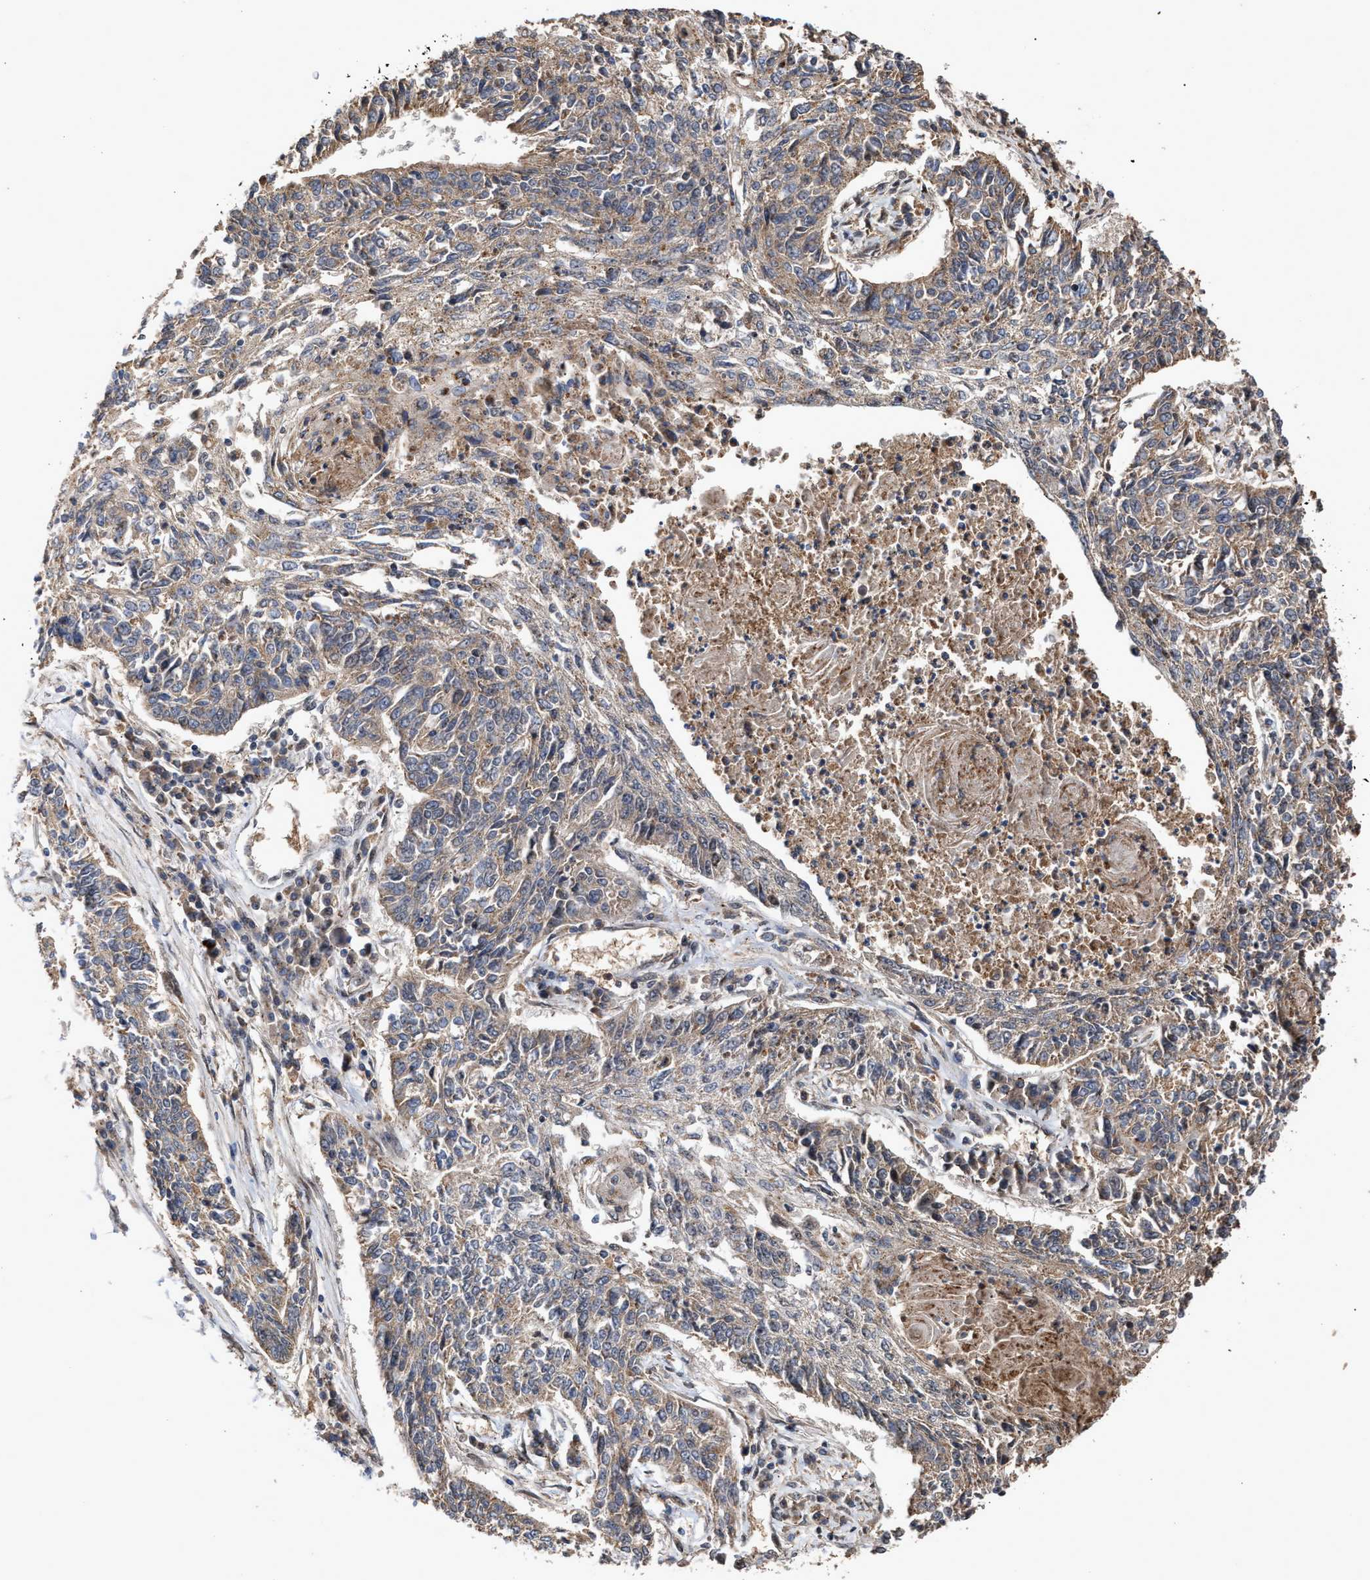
{"staining": {"intensity": "weak", "quantity": ">75%", "location": "cytoplasmic/membranous"}, "tissue": "lung cancer", "cell_type": "Tumor cells", "image_type": "cancer", "snomed": [{"axis": "morphology", "description": "Normal tissue, NOS"}, {"axis": "morphology", "description": "Squamous cell carcinoma, NOS"}, {"axis": "topography", "description": "Cartilage tissue"}, {"axis": "topography", "description": "Bronchus"}, {"axis": "topography", "description": "Lung"}], "caption": "IHC (DAB) staining of human squamous cell carcinoma (lung) demonstrates weak cytoplasmic/membranous protein expression in approximately >75% of tumor cells. The protein of interest is stained brown, and the nuclei are stained in blue (DAB (3,3'-diaminobenzidine) IHC with brightfield microscopy, high magnification).", "gene": "EXOSC2", "patient": {"sex": "female", "age": 49}}